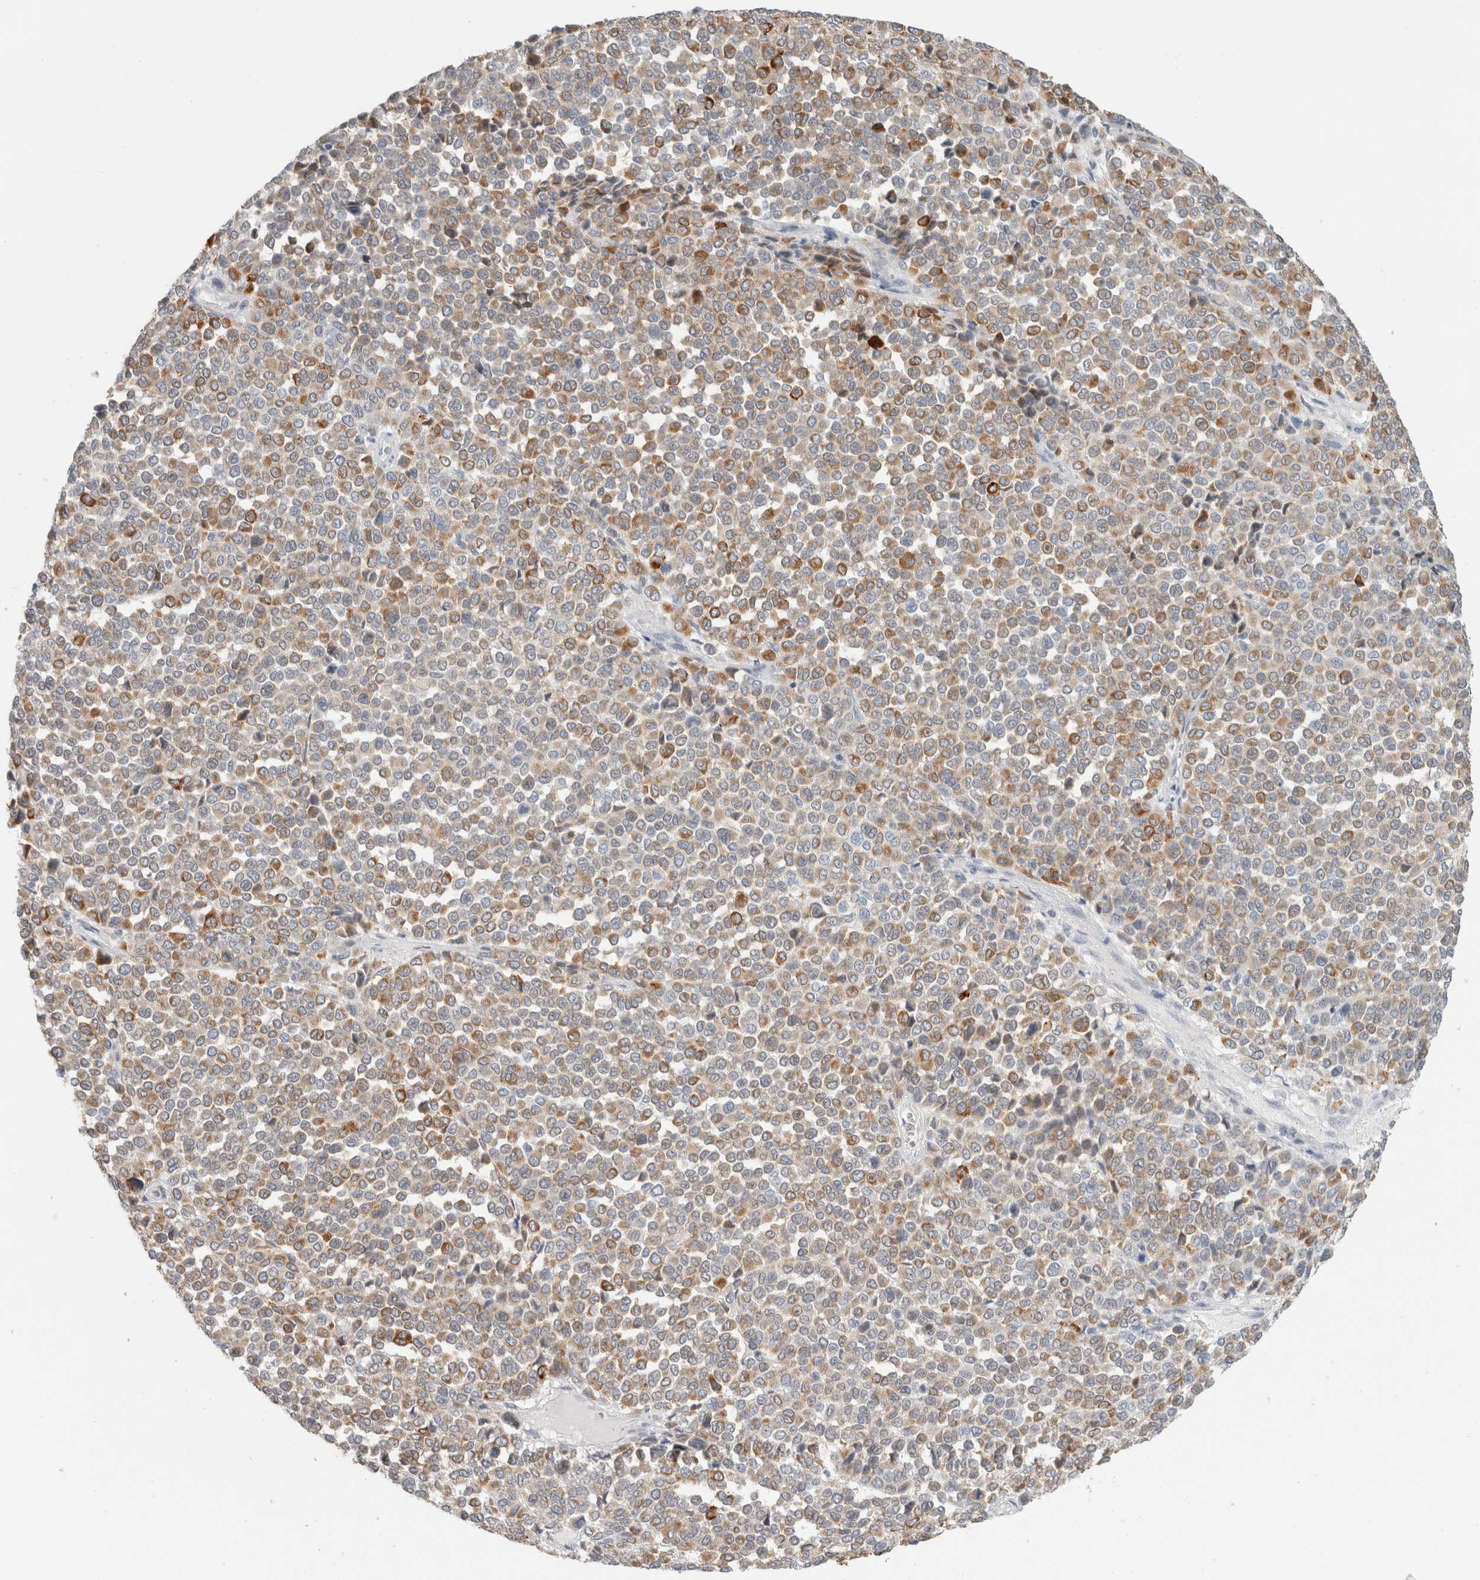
{"staining": {"intensity": "moderate", "quantity": ">75%", "location": "cytoplasmic/membranous"}, "tissue": "melanoma", "cell_type": "Tumor cells", "image_type": "cancer", "snomed": [{"axis": "morphology", "description": "Malignant melanoma, Metastatic site"}, {"axis": "topography", "description": "Pancreas"}], "caption": "High-power microscopy captured an immunohistochemistry histopathology image of melanoma, revealing moderate cytoplasmic/membranous staining in approximately >75% of tumor cells.", "gene": "FMR1NB", "patient": {"sex": "female", "age": 30}}